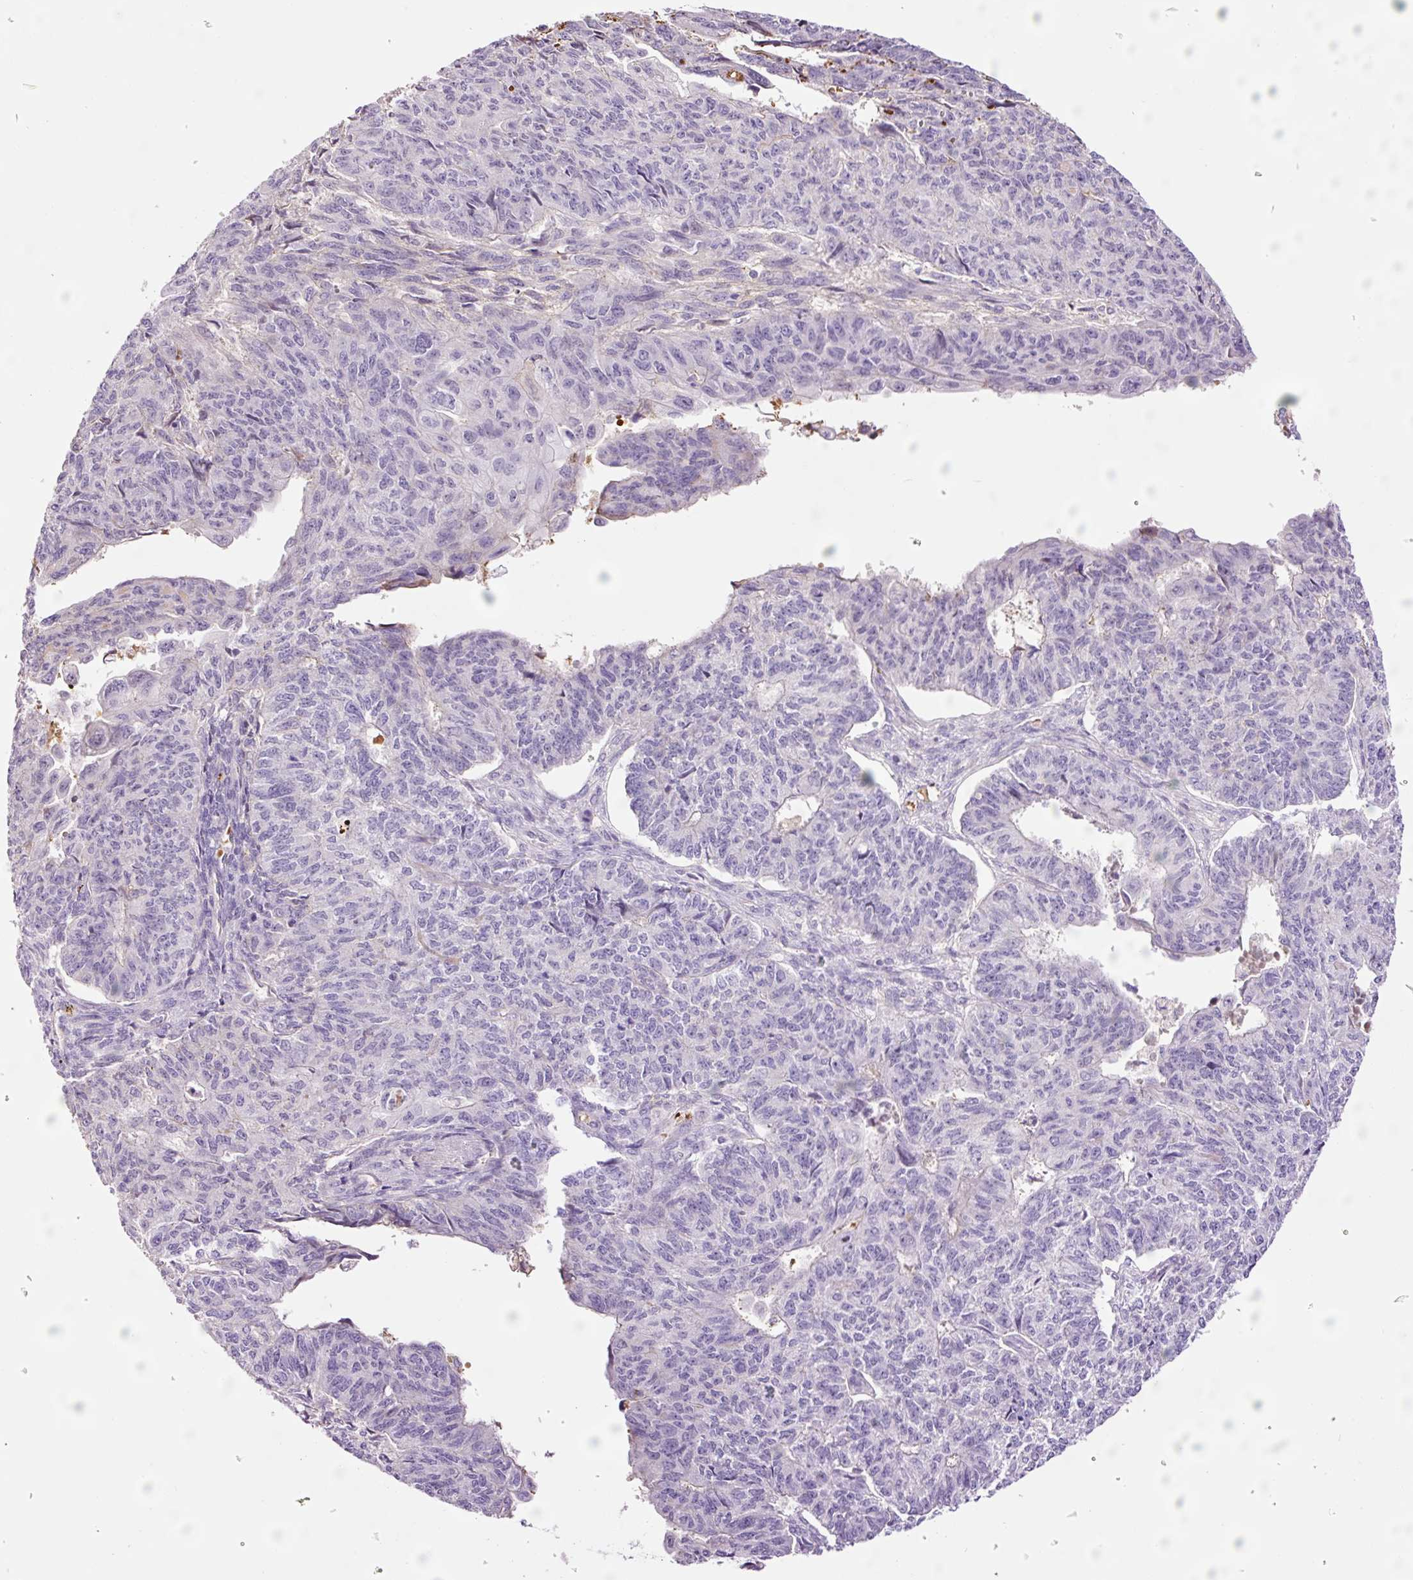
{"staining": {"intensity": "negative", "quantity": "none", "location": "none"}, "tissue": "endometrial cancer", "cell_type": "Tumor cells", "image_type": "cancer", "snomed": [{"axis": "morphology", "description": "Adenocarcinoma, NOS"}, {"axis": "topography", "description": "Endometrium"}], "caption": "Endometrial cancer (adenocarcinoma) was stained to show a protein in brown. There is no significant positivity in tumor cells. (DAB (3,3'-diaminobenzidine) IHC with hematoxylin counter stain).", "gene": "TMEM235", "patient": {"sex": "female", "age": 32}}